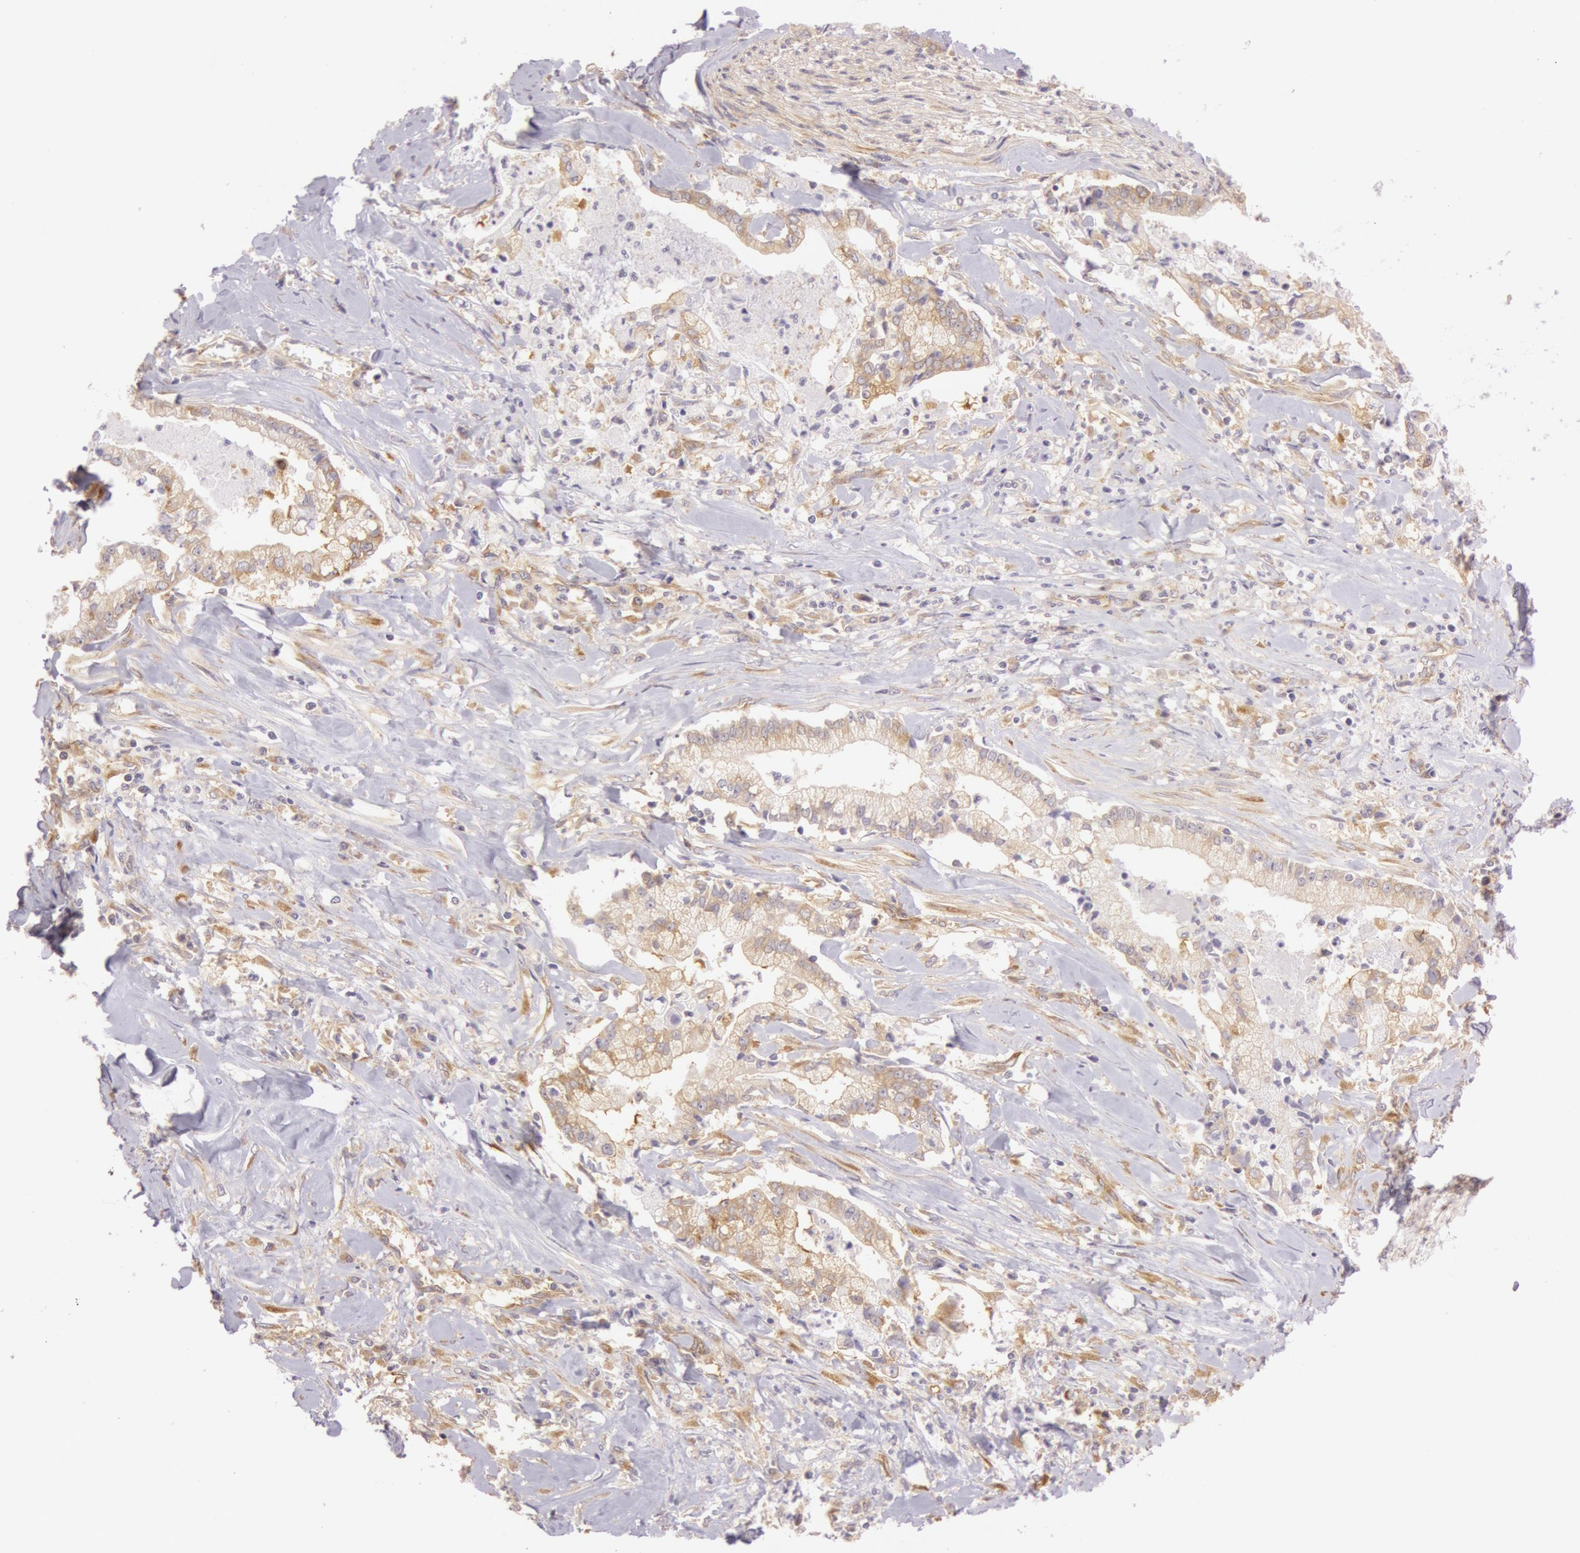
{"staining": {"intensity": "weak", "quantity": ">75%", "location": "cytoplasmic/membranous"}, "tissue": "liver cancer", "cell_type": "Tumor cells", "image_type": "cancer", "snomed": [{"axis": "morphology", "description": "Cholangiocarcinoma"}, {"axis": "topography", "description": "Liver"}], "caption": "The micrograph reveals staining of liver cancer (cholangiocarcinoma), revealing weak cytoplasmic/membranous protein staining (brown color) within tumor cells. (DAB = brown stain, brightfield microscopy at high magnification).", "gene": "CHUK", "patient": {"sex": "male", "age": 57}}